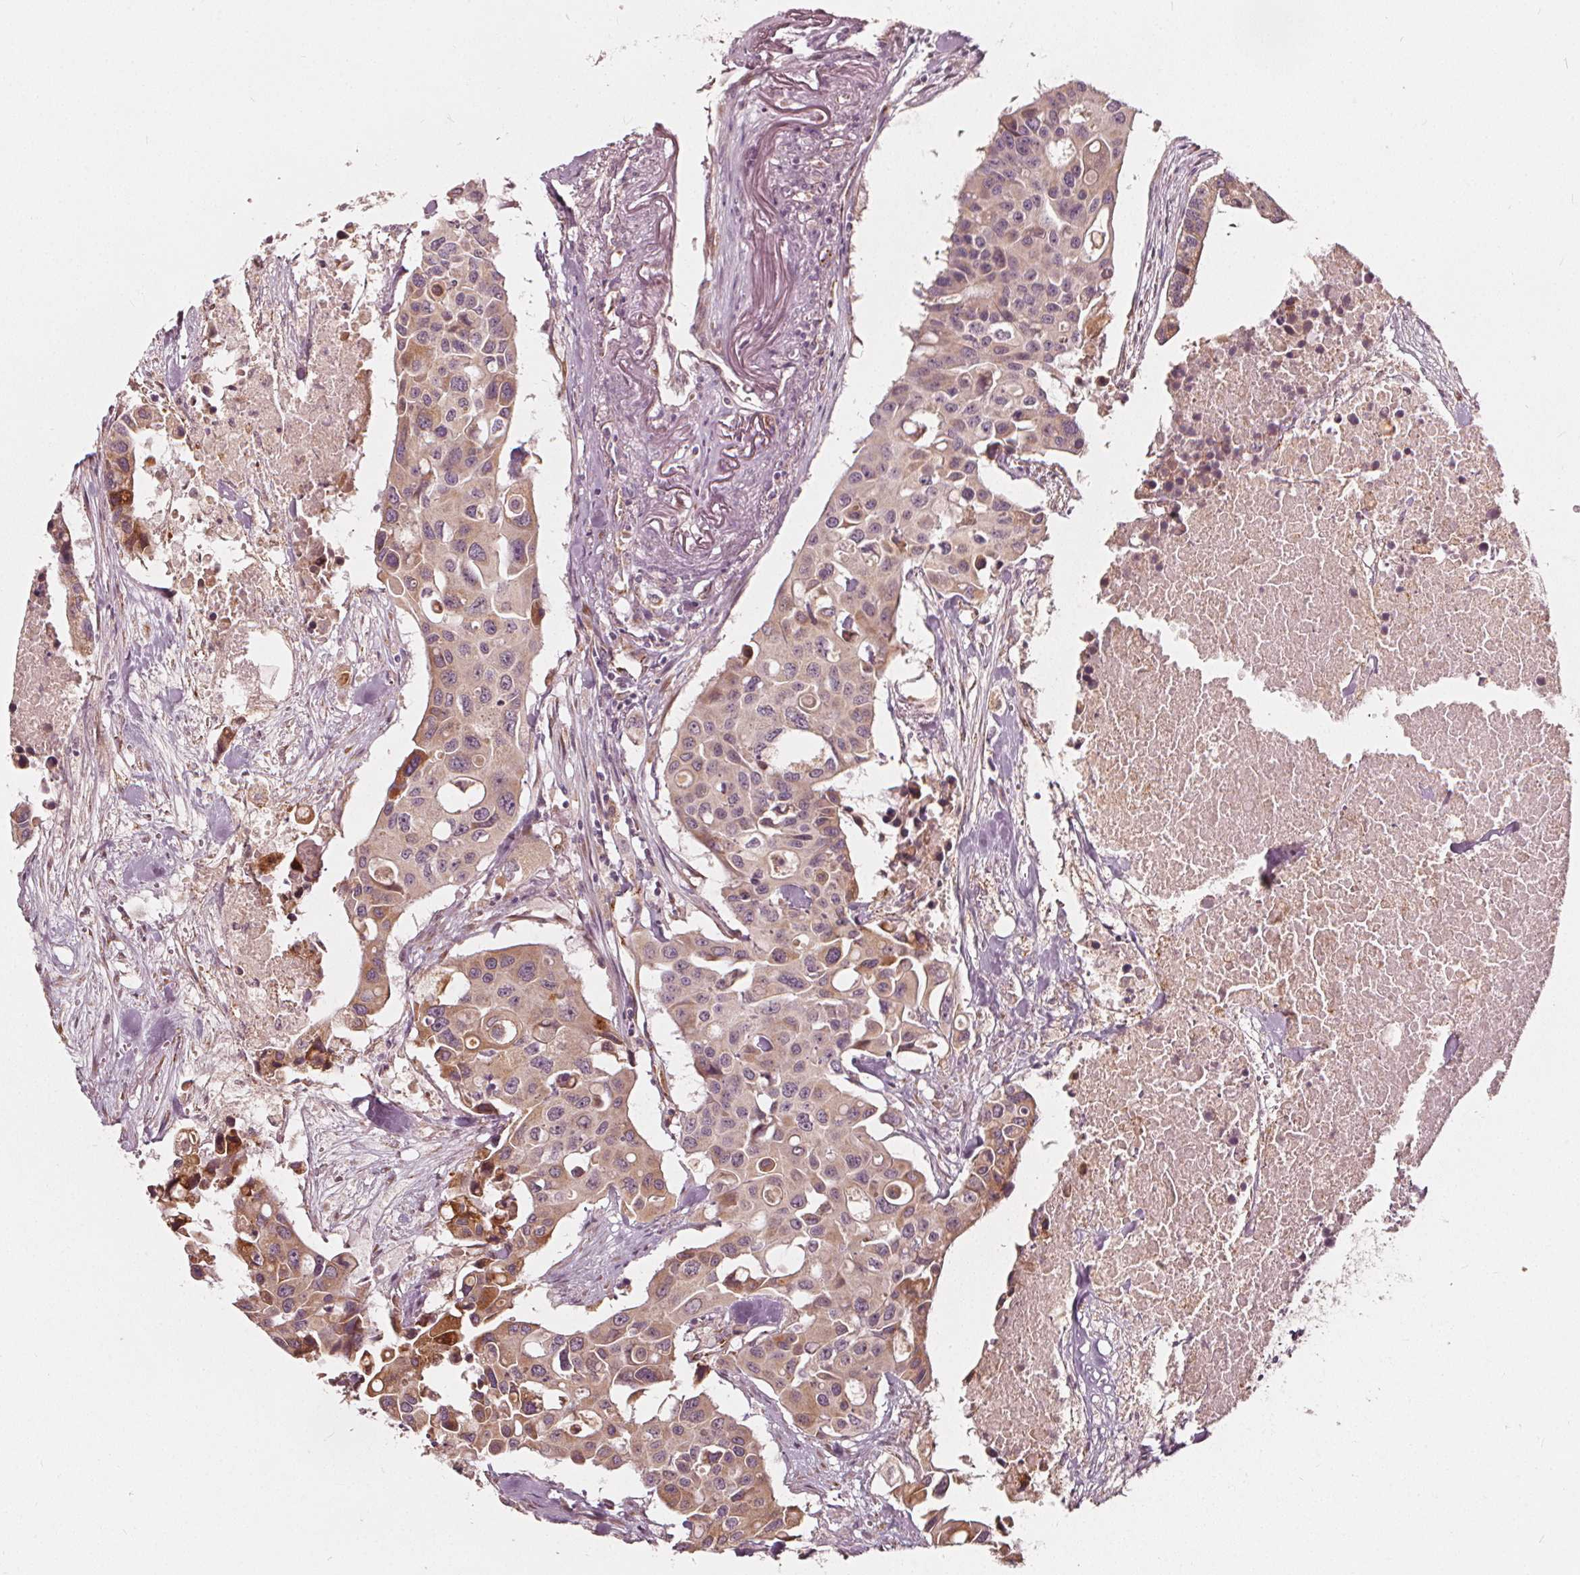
{"staining": {"intensity": "weak", "quantity": ">75%", "location": "cytoplasmic/membranous,nuclear"}, "tissue": "colorectal cancer", "cell_type": "Tumor cells", "image_type": "cancer", "snomed": [{"axis": "morphology", "description": "Adenocarcinoma, NOS"}, {"axis": "topography", "description": "Colon"}], "caption": "A histopathology image showing weak cytoplasmic/membranous and nuclear positivity in about >75% of tumor cells in colorectal adenocarcinoma, as visualized by brown immunohistochemical staining.", "gene": "NPC1L1", "patient": {"sex": "male", "age": 77}}